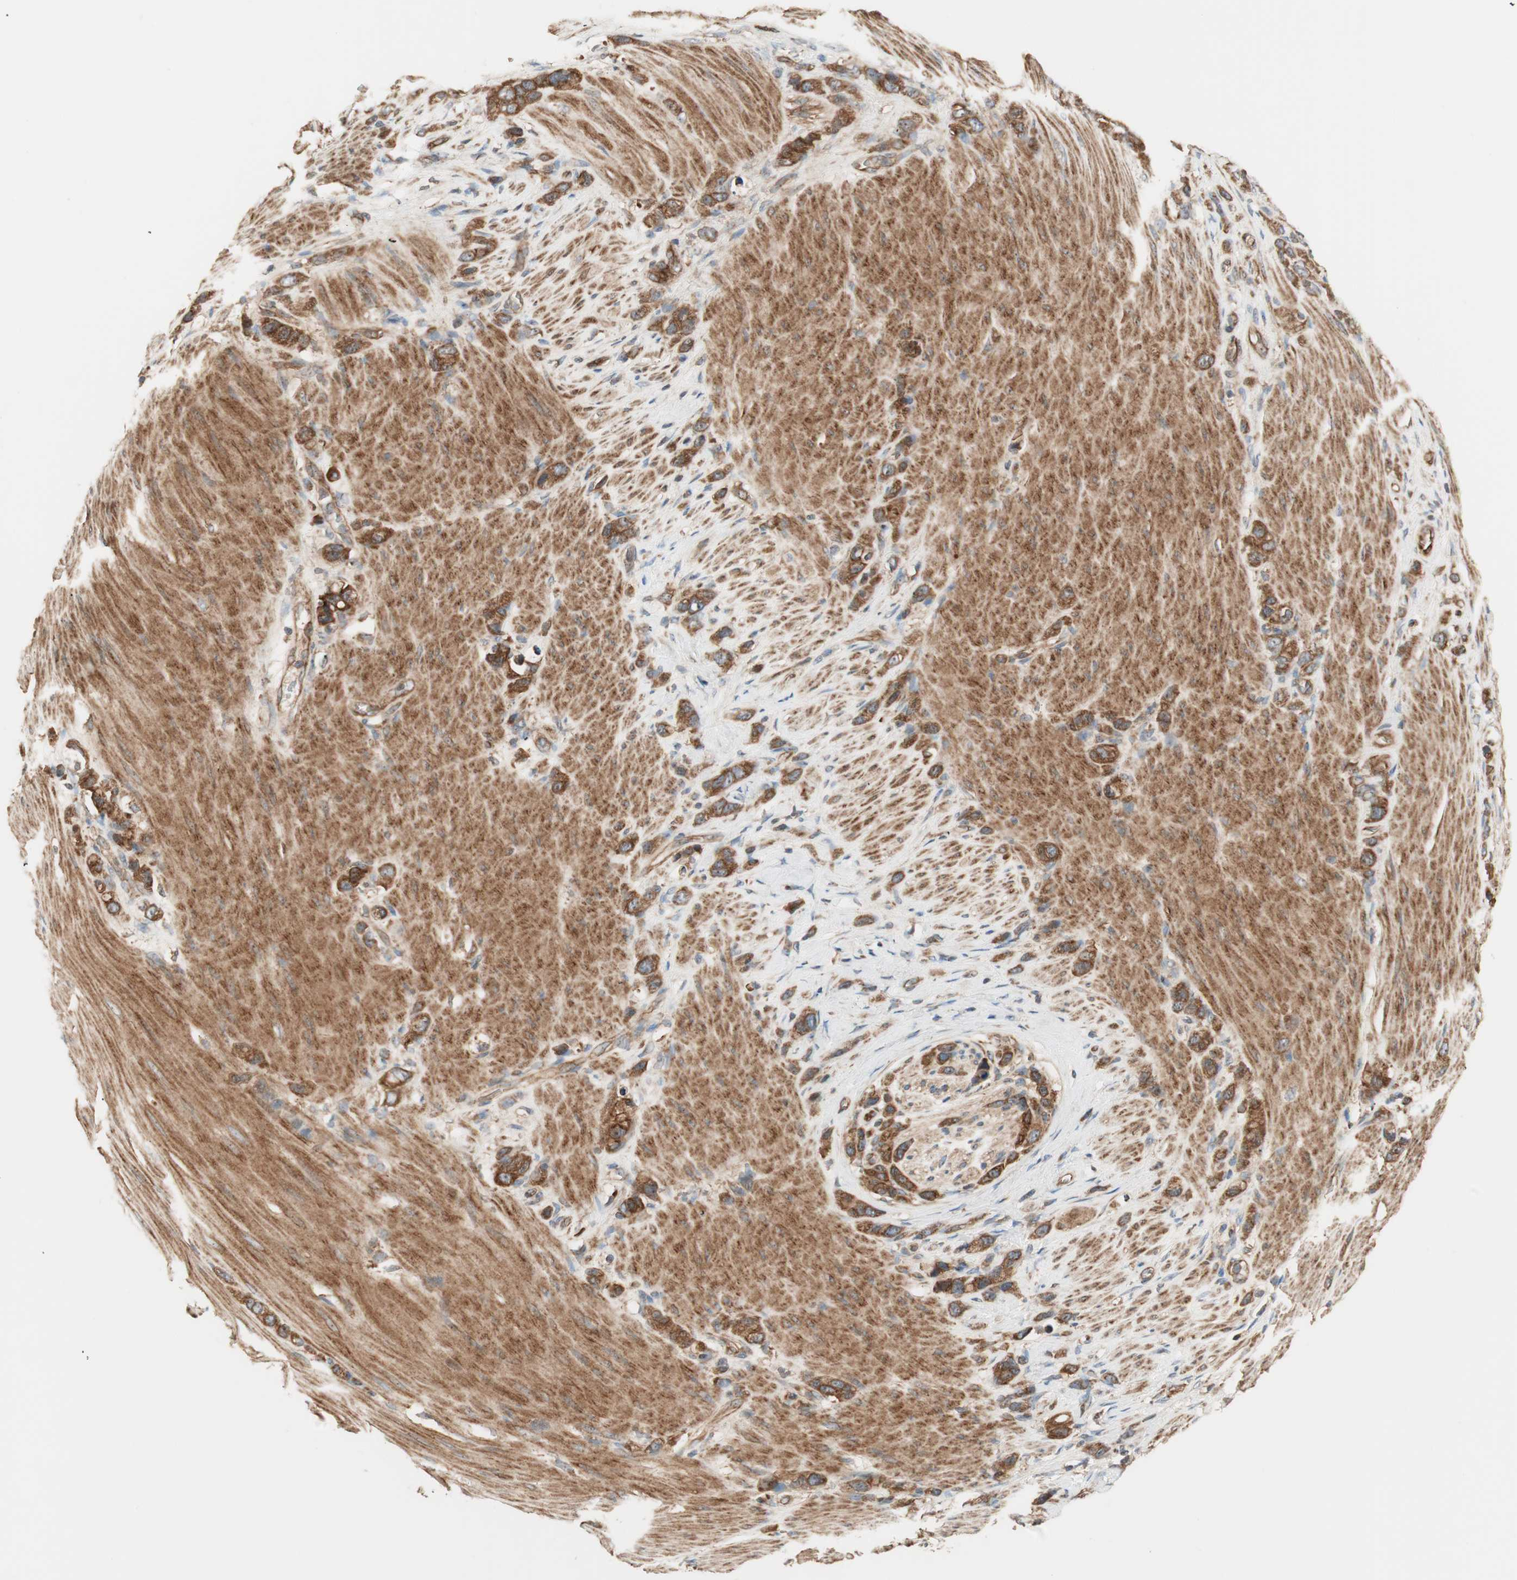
{"staining": {"intensity": "strong", "quantity": ">75%", "location": "cytoplasmic/membranous"}, "tissue": "stomach cancer", "cell_type": "Tumor cells", "image_type": "cancer", "snomed": [{"axis": "morphology", "description": "Normal tissue, NOS"}, {"axis": "morphology", "description": "Adenocarcinoma, NOS"}, {"axis": "morphology", "description": "Adenocarcinoma, High grade"}, {"axis": "topography", "description": "Stomach, upper"}, {"axis": "topography", "description": "Stomach"}], "caption": "IHC histopathology image of neoplastic tissue: stomach adenocarcinoma stained using immunohistochemistry shows high levels of strong protein expression localized specifically in the cytoplasmic/membranous of tumor cells, appearing as a cytoplasmic/membranous brown color.", "gene": "CTTNBP2NL", "patient": {"sex": "female", "age": 65}}